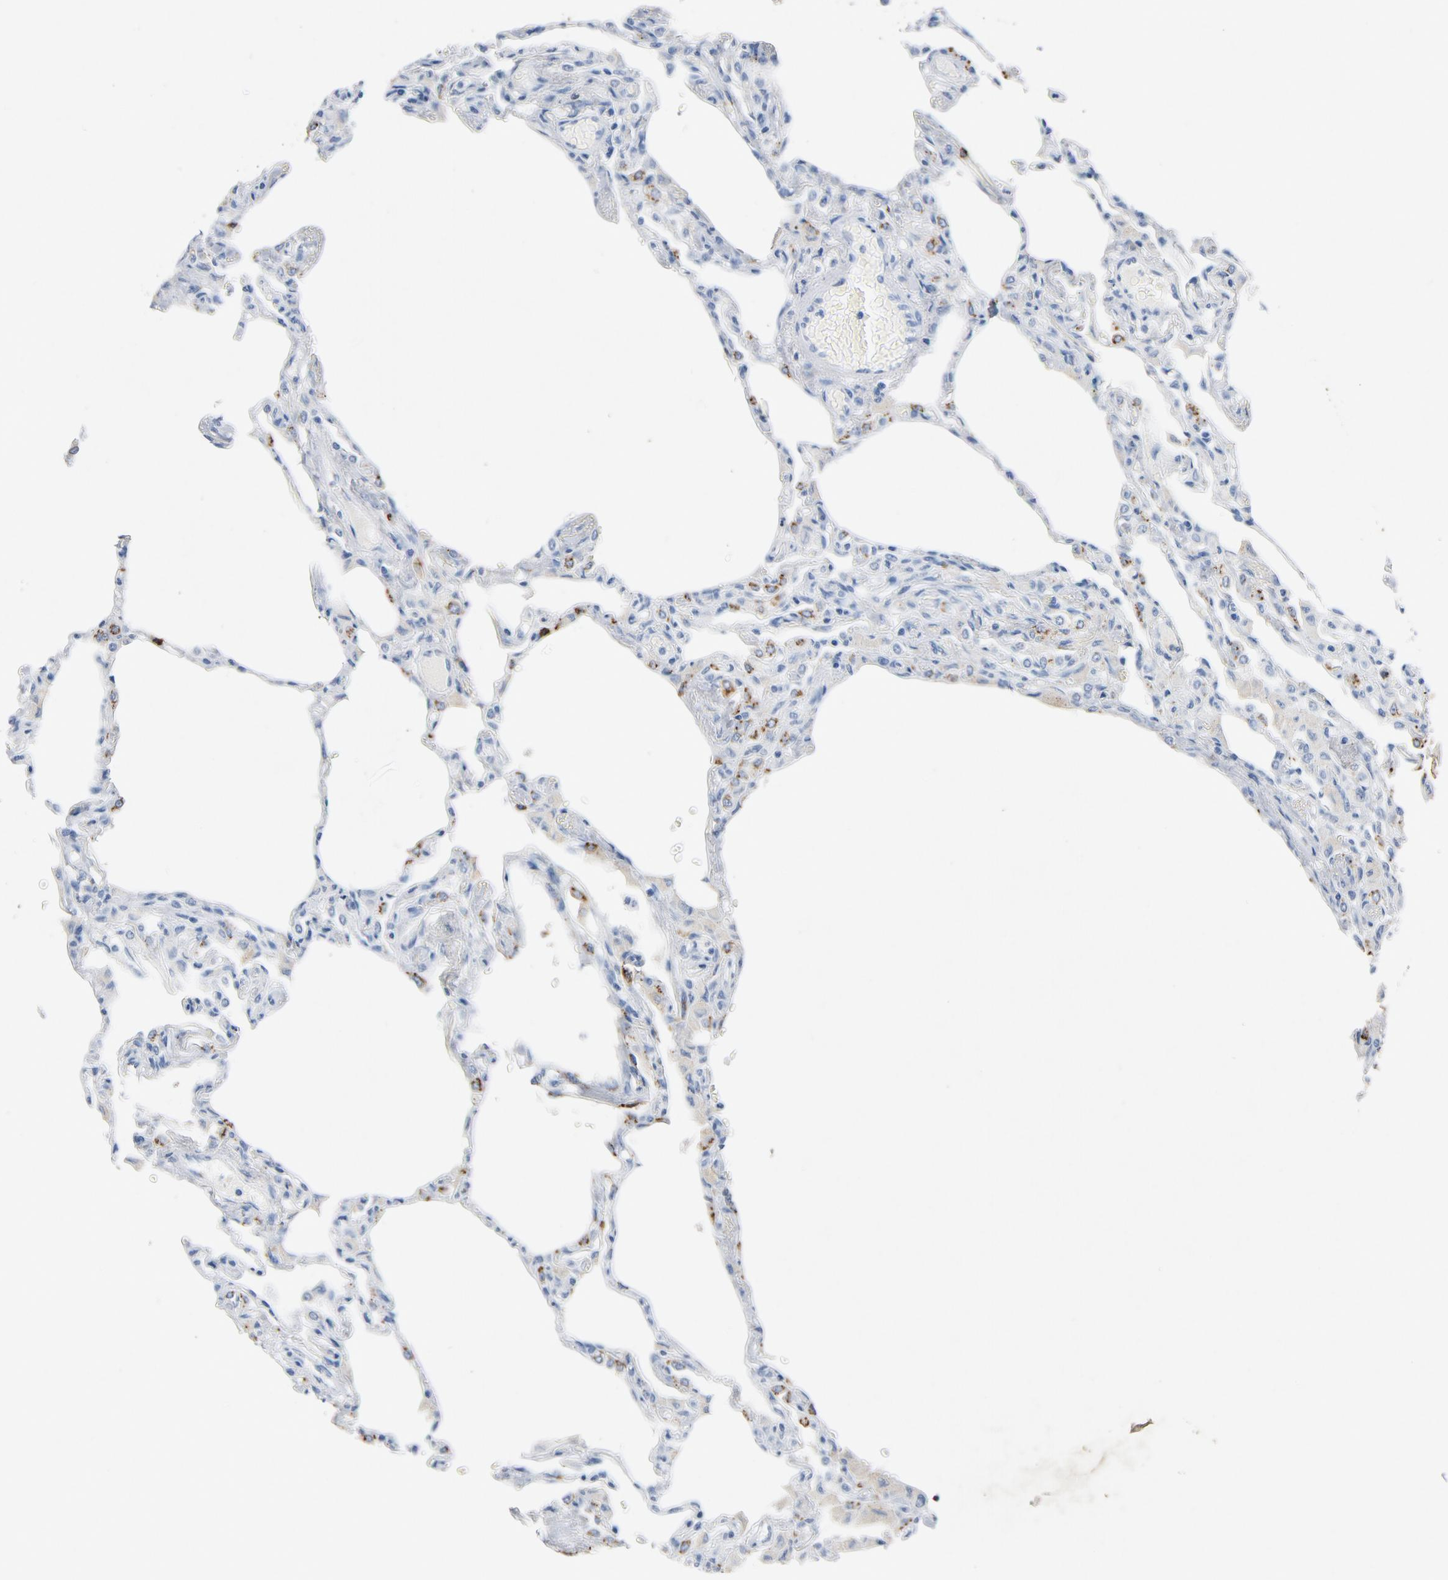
{"staining": {"intensity": "moderate", "quantity": "<25%", "location": "cytoplasmic/membranous"}, "tissue": "lung", "cell_type": "Alveolar cells", "image_type": "normal", "snomed": [{"axis": "morphology", "description": "Normal tissue, NOS"}, {"axis": "topography", "description": "Lung"}], "caption": "Normal lung exhibits moderate cytoplasmic/membranous expression in about <25% of alveolar cells.", "gene": "PTPRB", "patient": {"sex": "female", "age": 49}}